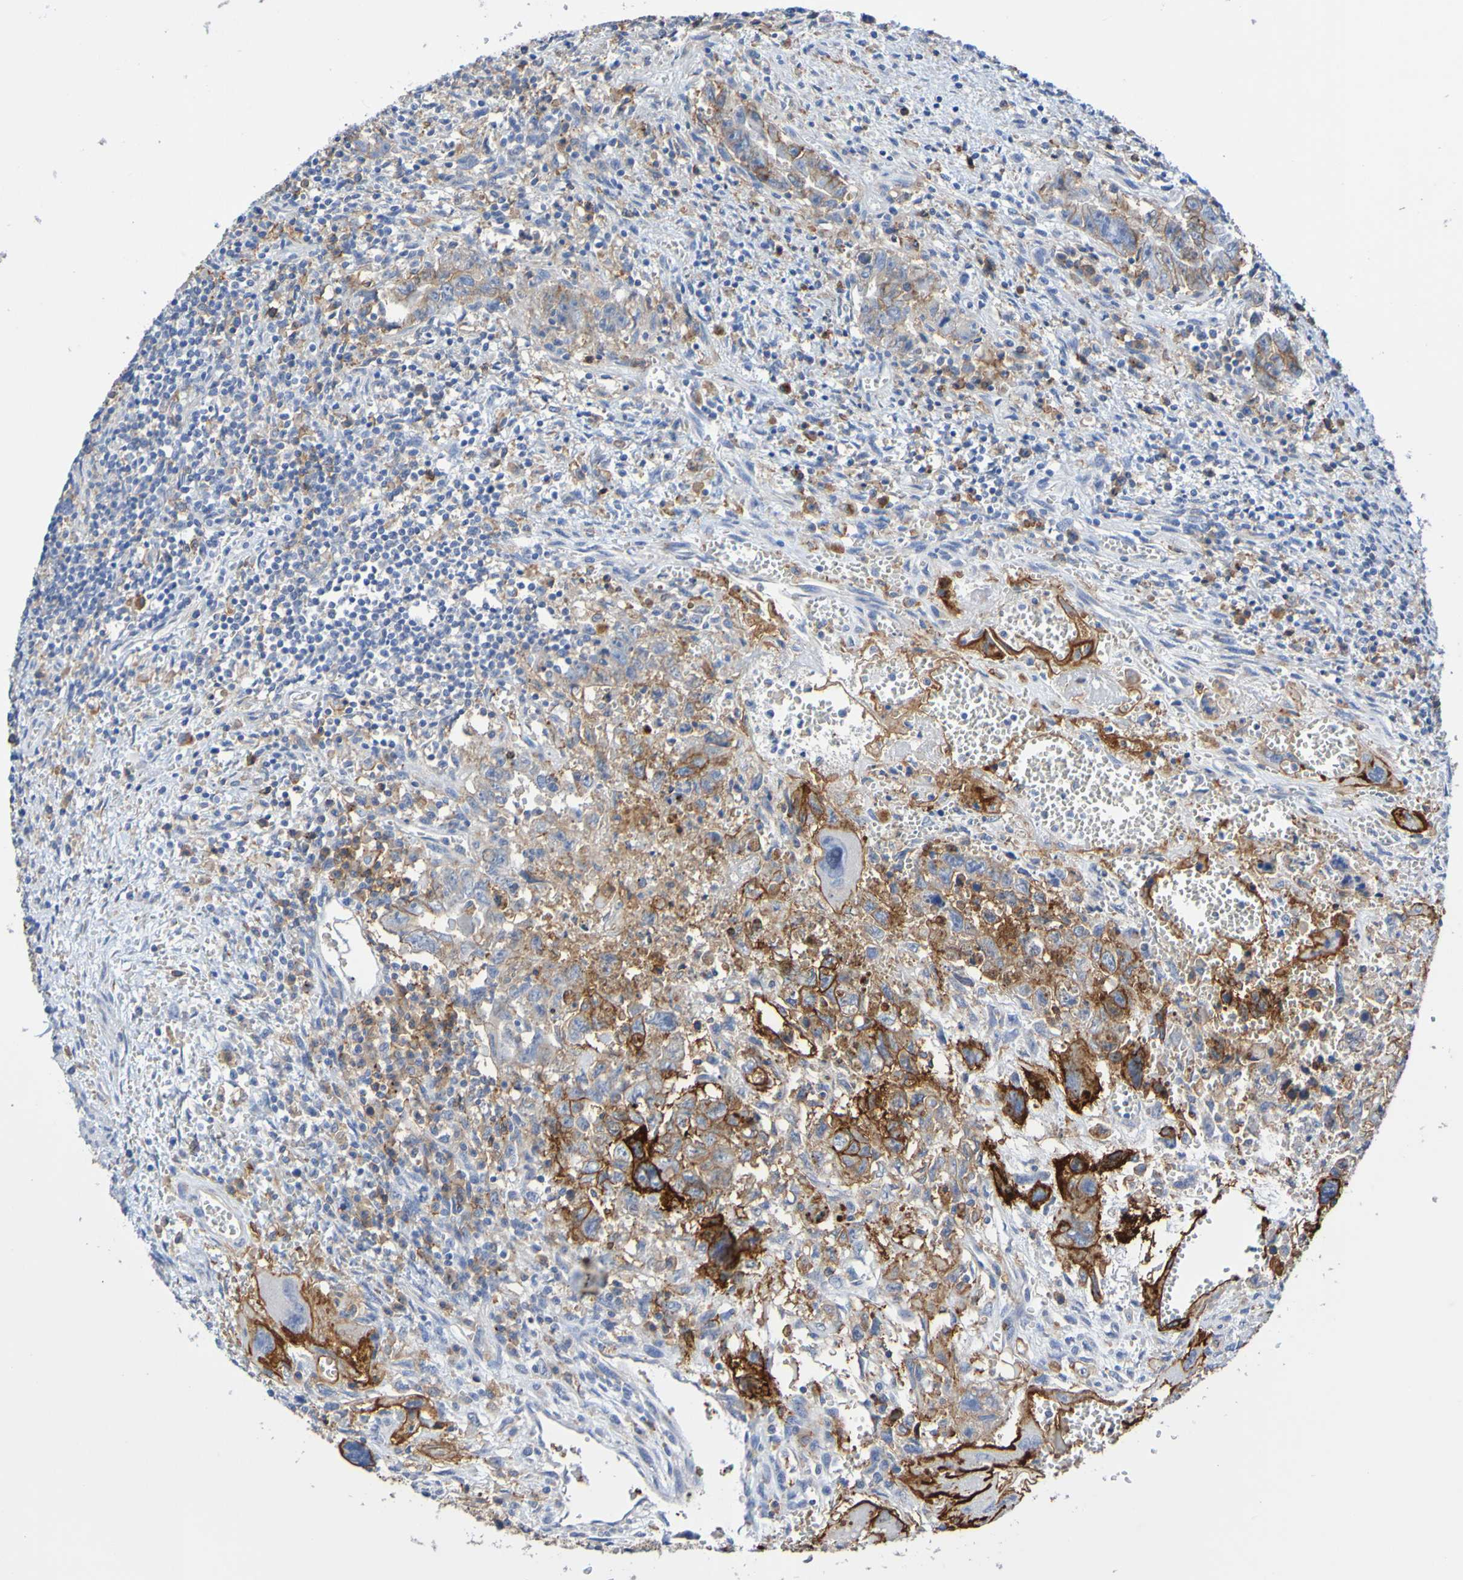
{"staining": {"intensity": "strong", "quantity": "25%-75%", "location": "cytoplasmic/membranous"}, "tissue": "testis cancer", "cell_type": "Tumor cells", "image_type": "cancer", "snomed": [{"axis": "morphology", "description": "Carcinoma, Embryonal, NOS"}, {"axis": "topography", "description": "Testis"}], "caption": "Immunohistochemistry (IHC) staining of testis cancer (embryonal carcinoma), which demonstrates high levels of strong cytoplasmic/membranous positivity in about 25%-75% of tumor cells indicating strong cytoplasmic/membranous protein expression. The staining was performed using DAB (3,3'-diaminobenzidine) (brown) for protein detection and nuclei were counterstained in hematoxylin (blue).", "gene": "SLC3A2", "patient": {"sex": "male", "age": 28}}